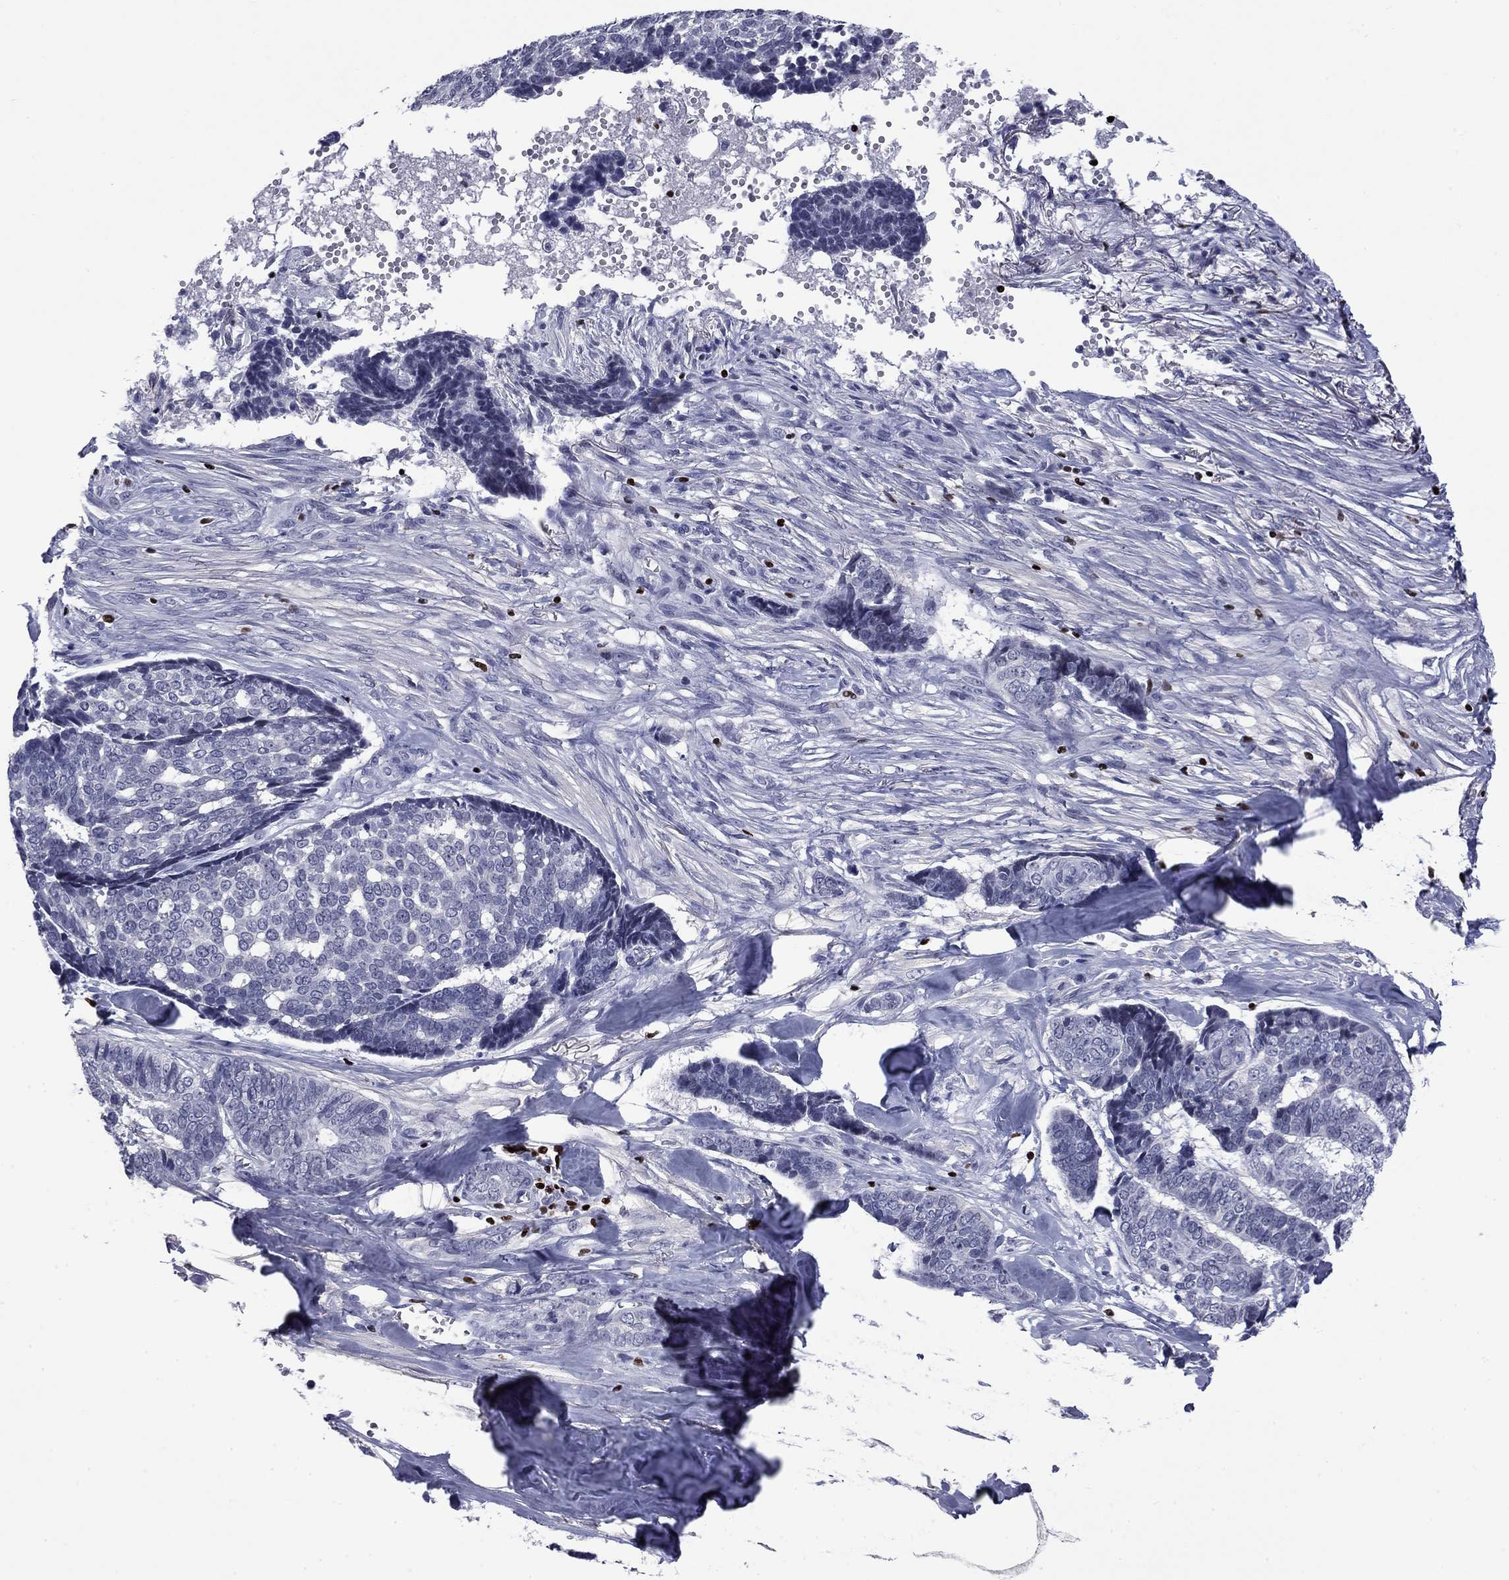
{"staining": {"intensity": "negative", "quantity": "none", "location": "none"}, "tissue": "skin cancer", "cell_type": "Tumor cells", "image_type": "cancer", "snomed": [{"axis": "morphology", "description": "Basal cell carcinoma"}, {"axis": "topography", "description": "Skin"}], "caption": "Micrograph shows no significant protein expression in tumor cells of skin cancer (basal cell carcinoma). (IHC, brightfield microscopy, high magnification).", "gene": "IKZF3", "patient": {"sex": "male", "age": 86}}